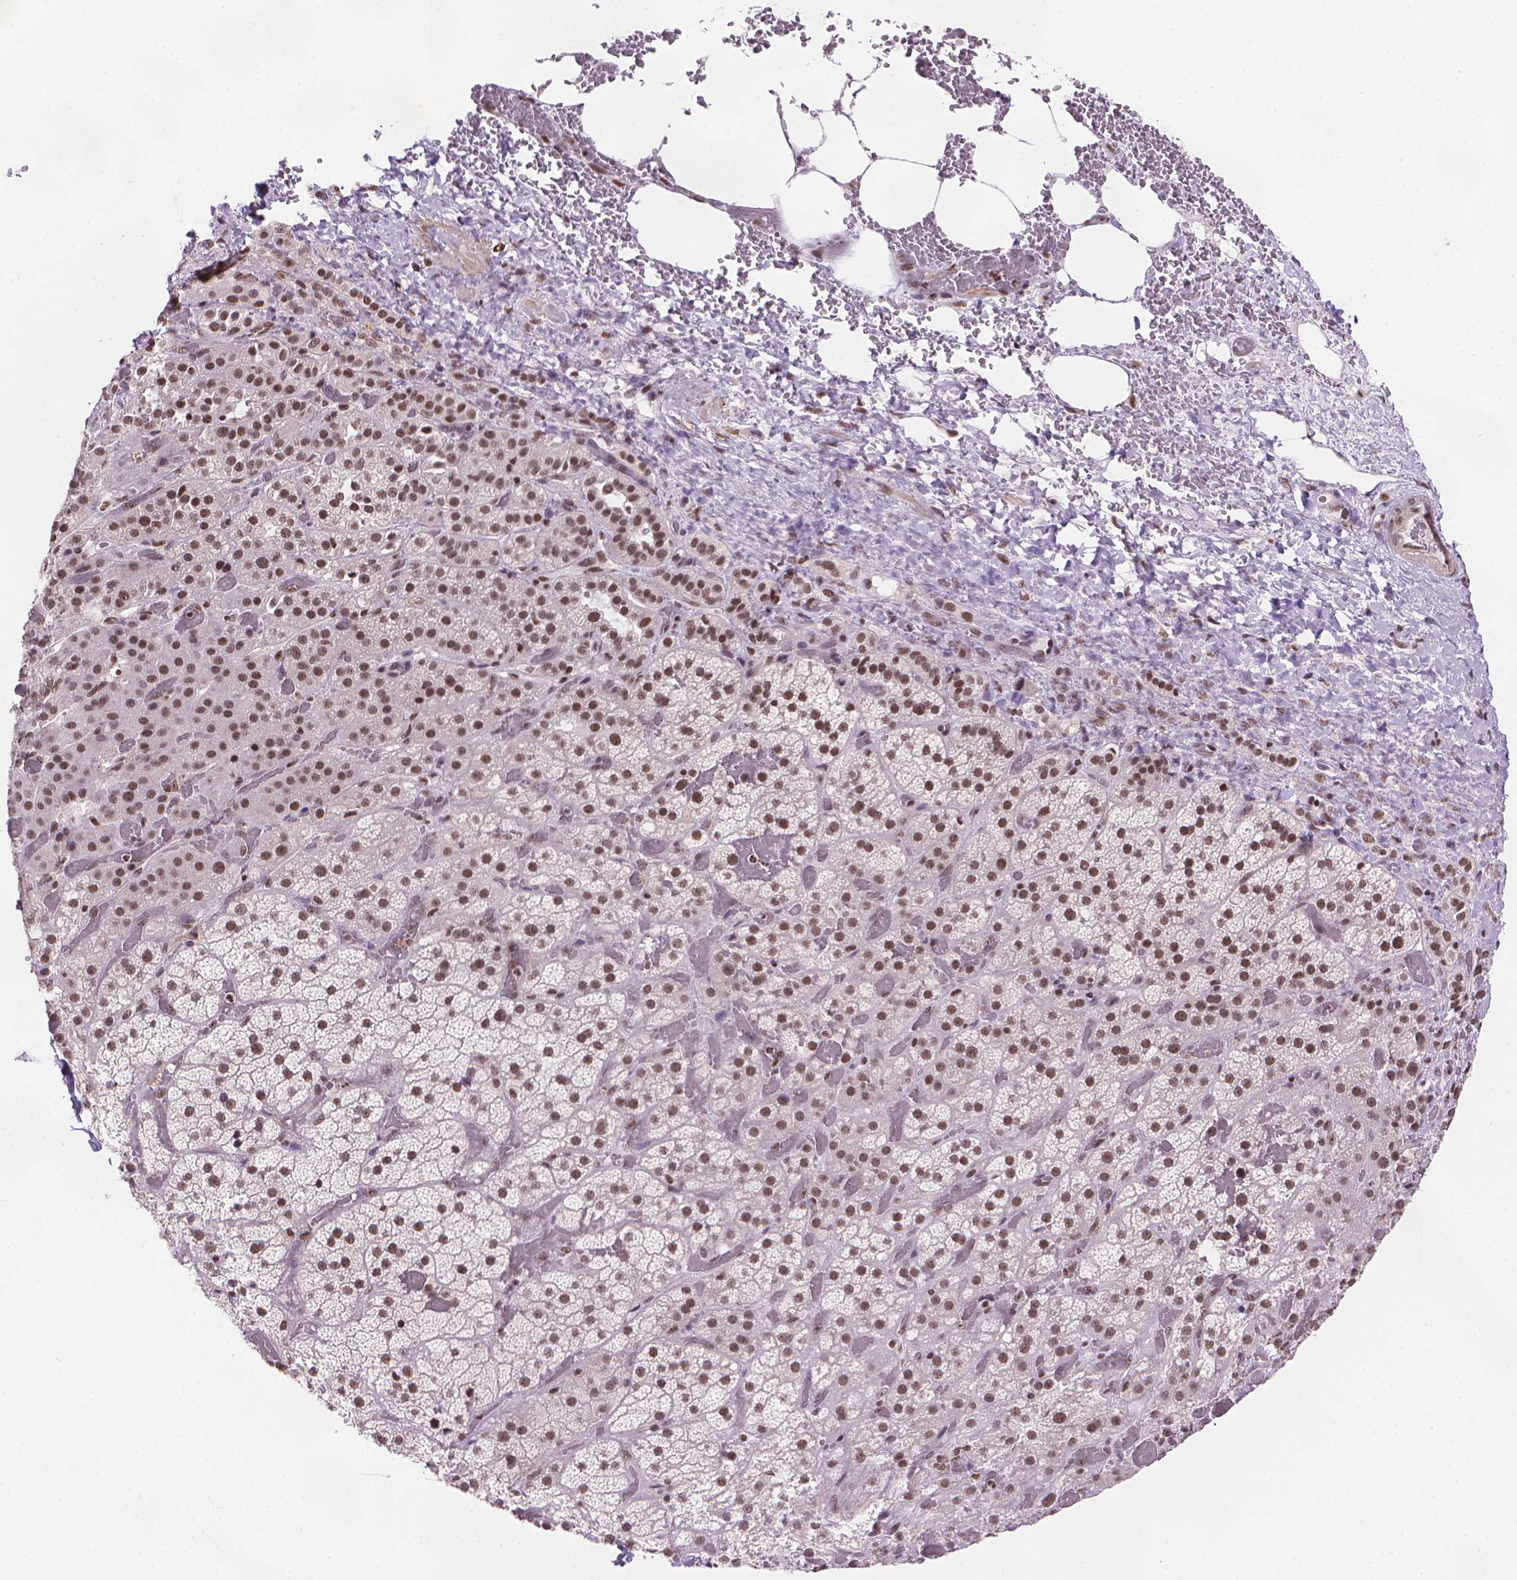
{"staining": {"intensity": "moderate", "quantity": ">75%", "location": "nuclear"}, "tissue": "adrenal gland", "cell_type": "Glandular cells", "image_type": "normal", "snomed": [{"axis": "morphology", "description": "Normal tissue, NOS"}, {"axis": "topography", "description": "Adrenal gland"}], "caption": "This photomicrograph displays immunohistochemistry staining of unremarkable human adrenal gland, with medium moderate nuclear positivity in about >75% of glandular cells.", "gene": "UBN1", "patient": {"sex": "male", "age": 57}}